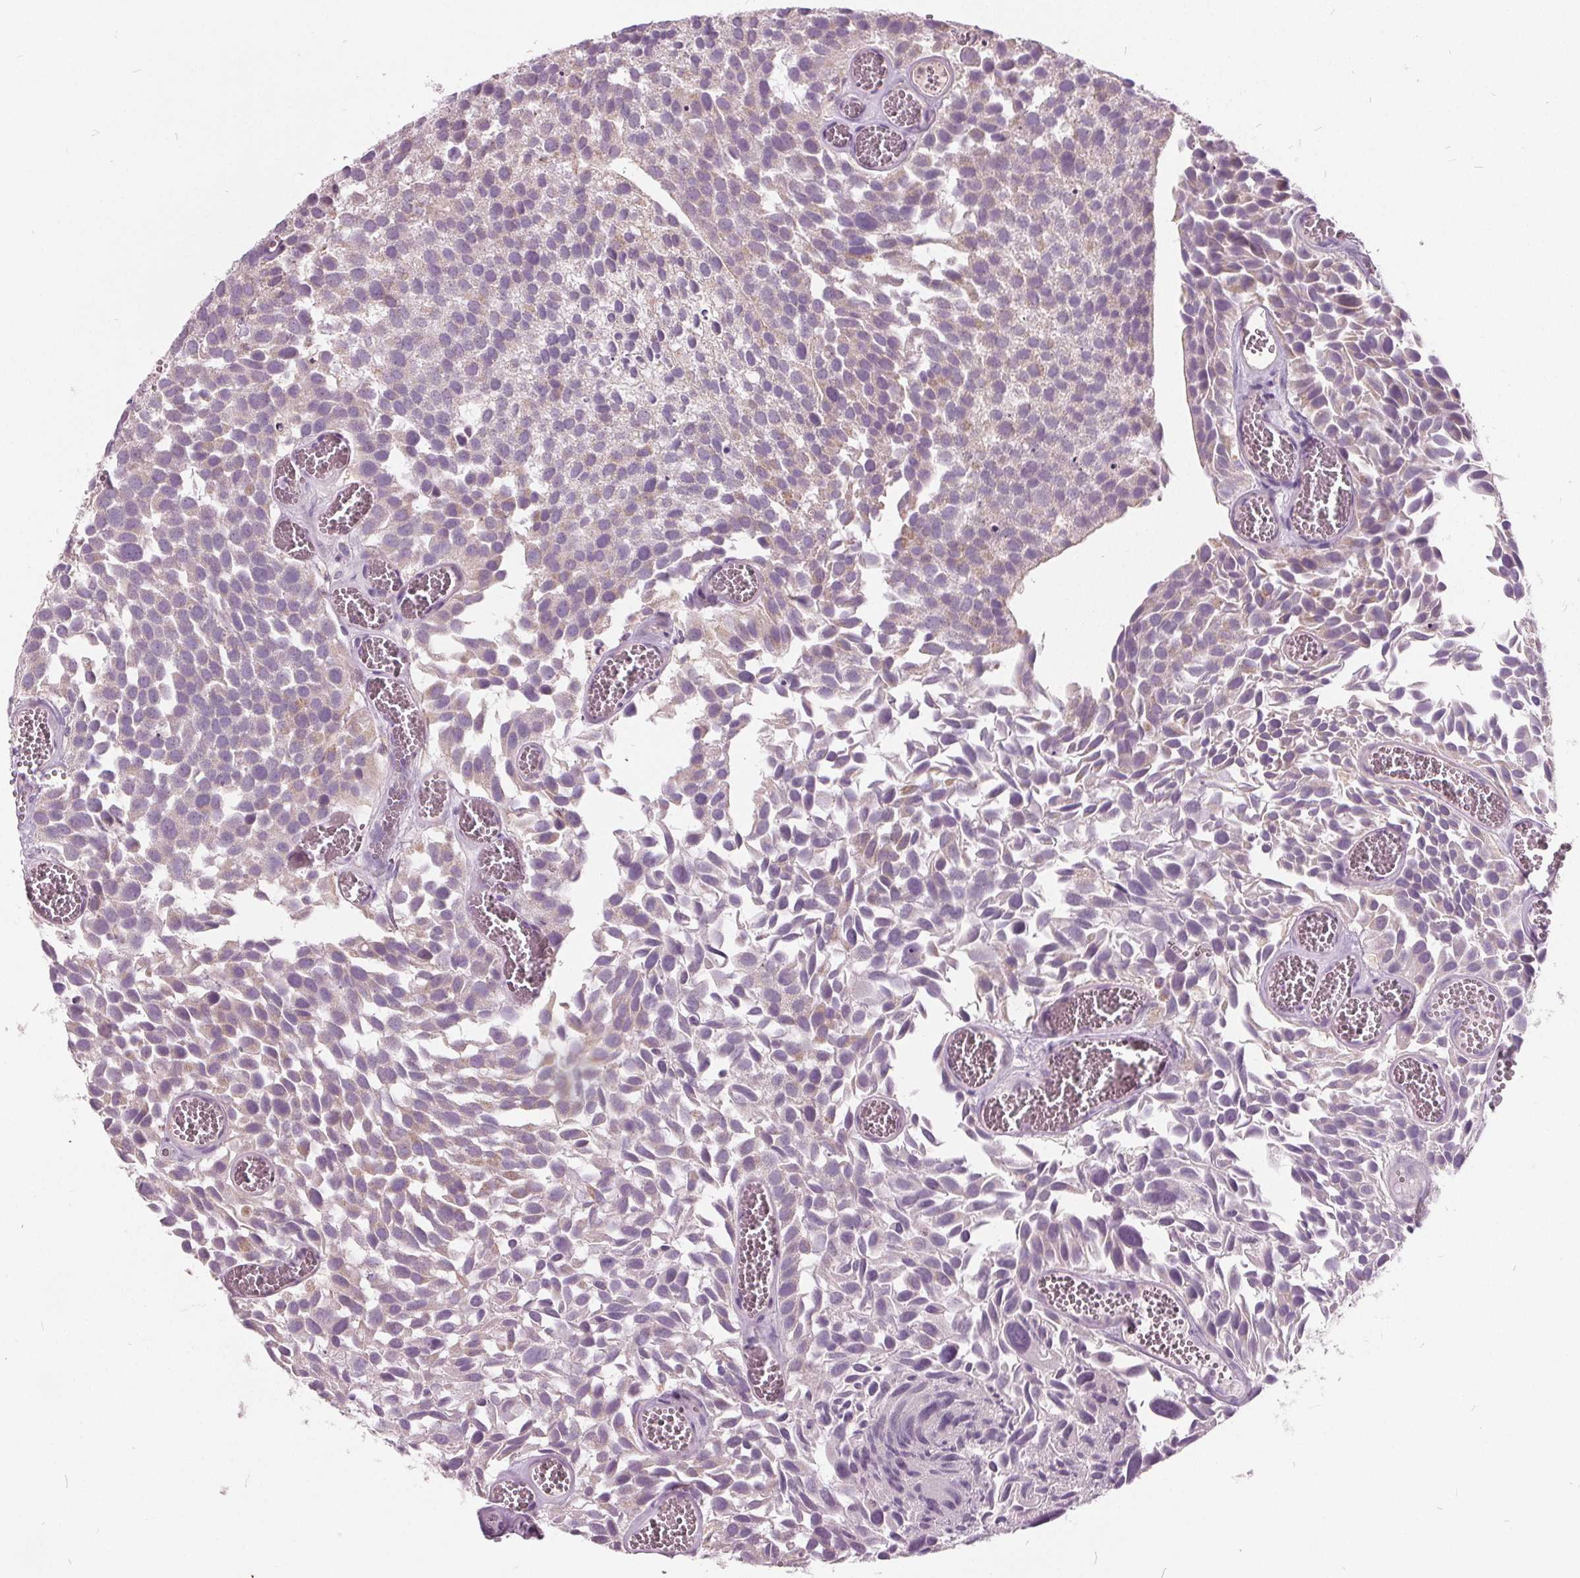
{"staining": {"intensity": "weak", "quantity": "<25%", "location": "cytoplasmic/membranous"}, "tissue": "urothelial cancer", "cell_type": "Tumor cells", "image_type": "cancer", "snomed": [{"axis": "morphology", "description": "Urothelial carcinoma, Low grade"}, {"axis": "topography", "description": "Urinary bladder"}], "caption": "A micrograph of urothelial carcinoma (low-grade) stained for a protein exhibits no brown staining in tumor cells.", "gene": "ECI2", "patient": {"sex": "female", "age": 69}}